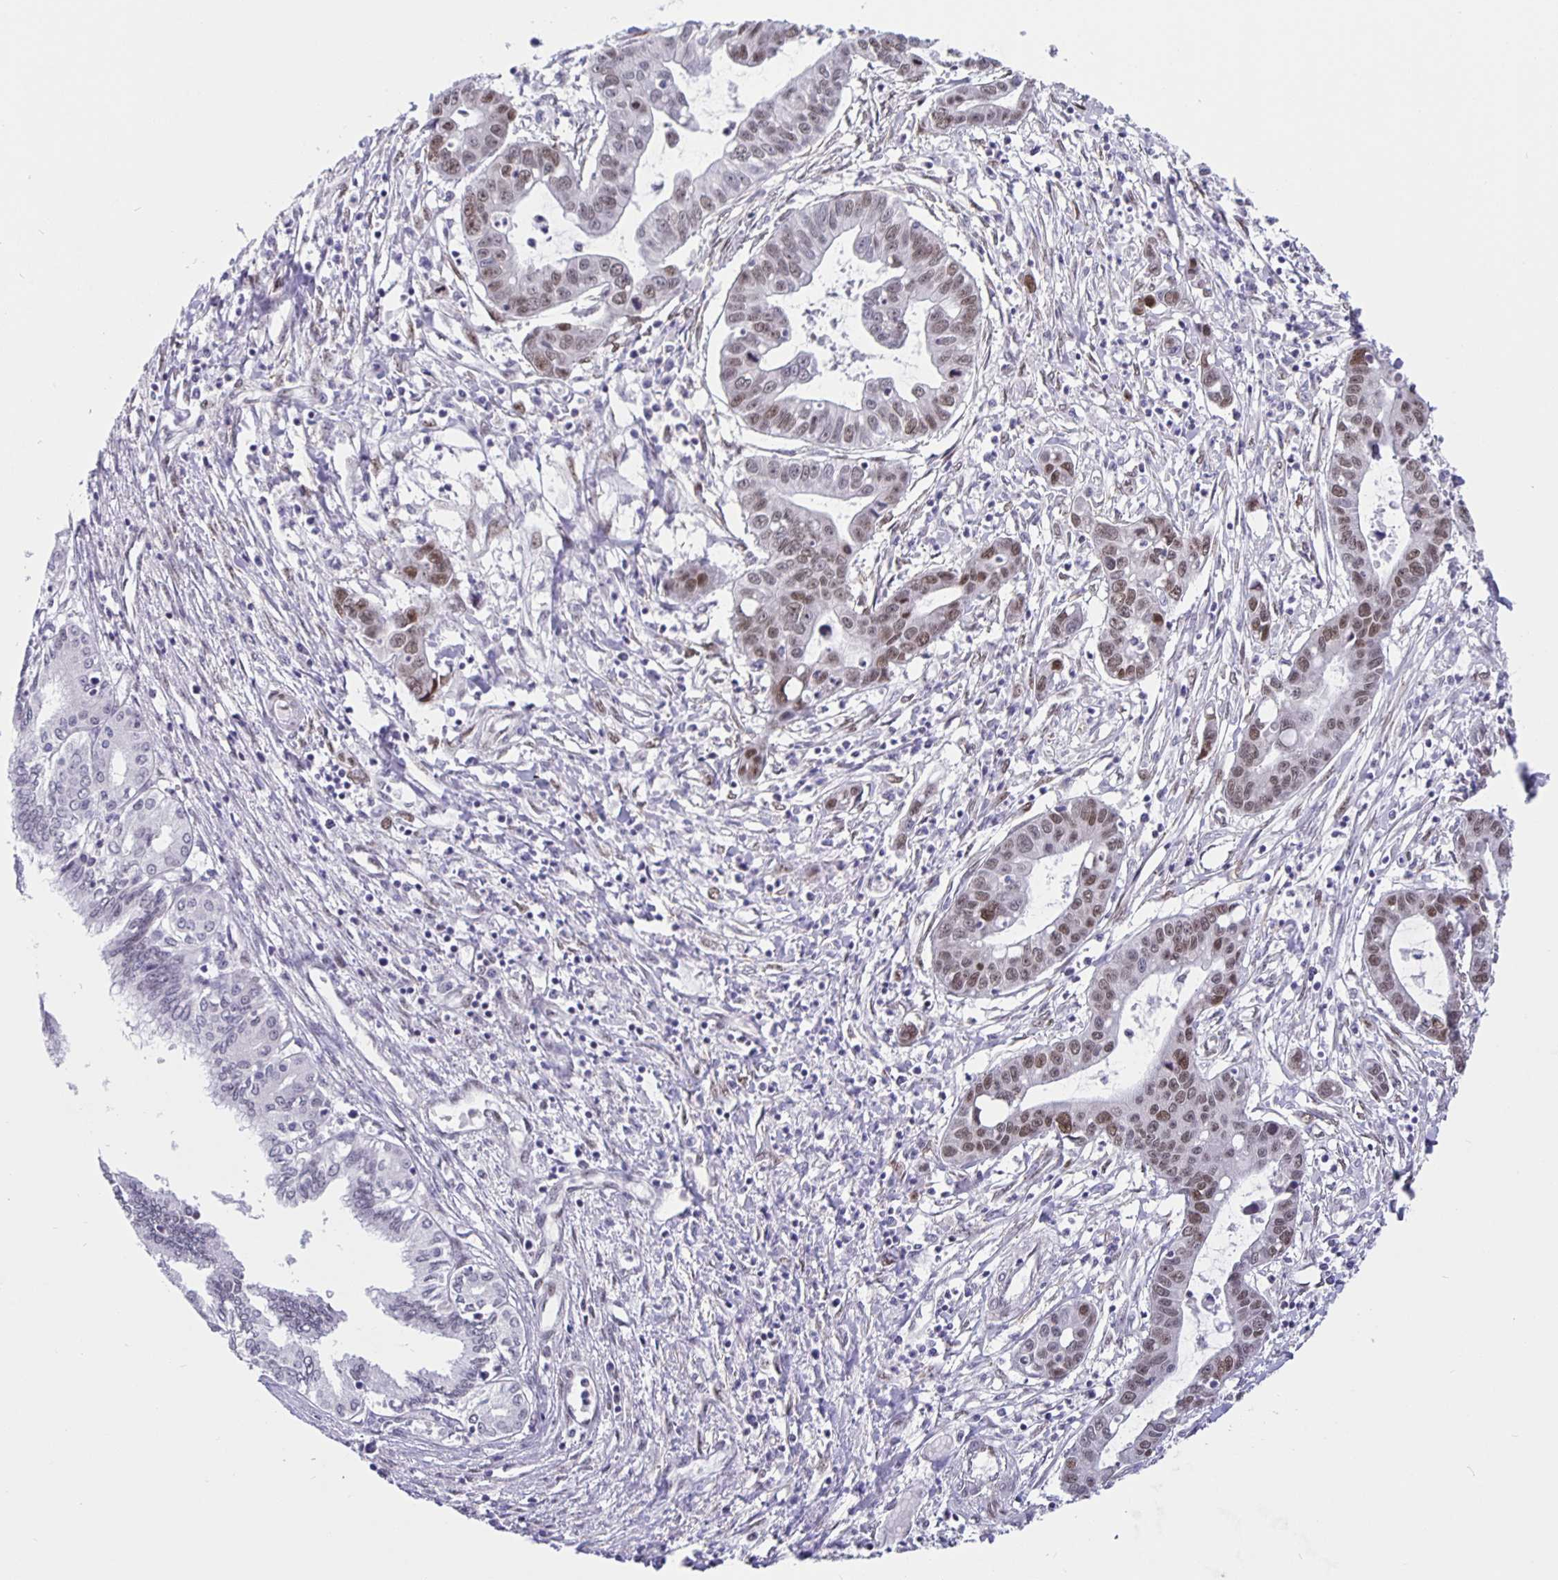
{"staining": {"intensity": "weak", "quantity": "25%-75%", "location": "nuclear"}, "tissue": "liver cancer", "cell_type": "Tumor cells", "image_type": "cancer", "snomed": [{"axis": "morphology", "description": "Cholangiocarcinoma"}, {"axis": "topography", "description": "Liver"}], "caption": "The histopathology image reveals a brown stain indicating the presence of a protein in the nuclear of tumor cells in liver cancer.", "gene": "FOSL2", "patient": {"sex": "male", "age": 58}}